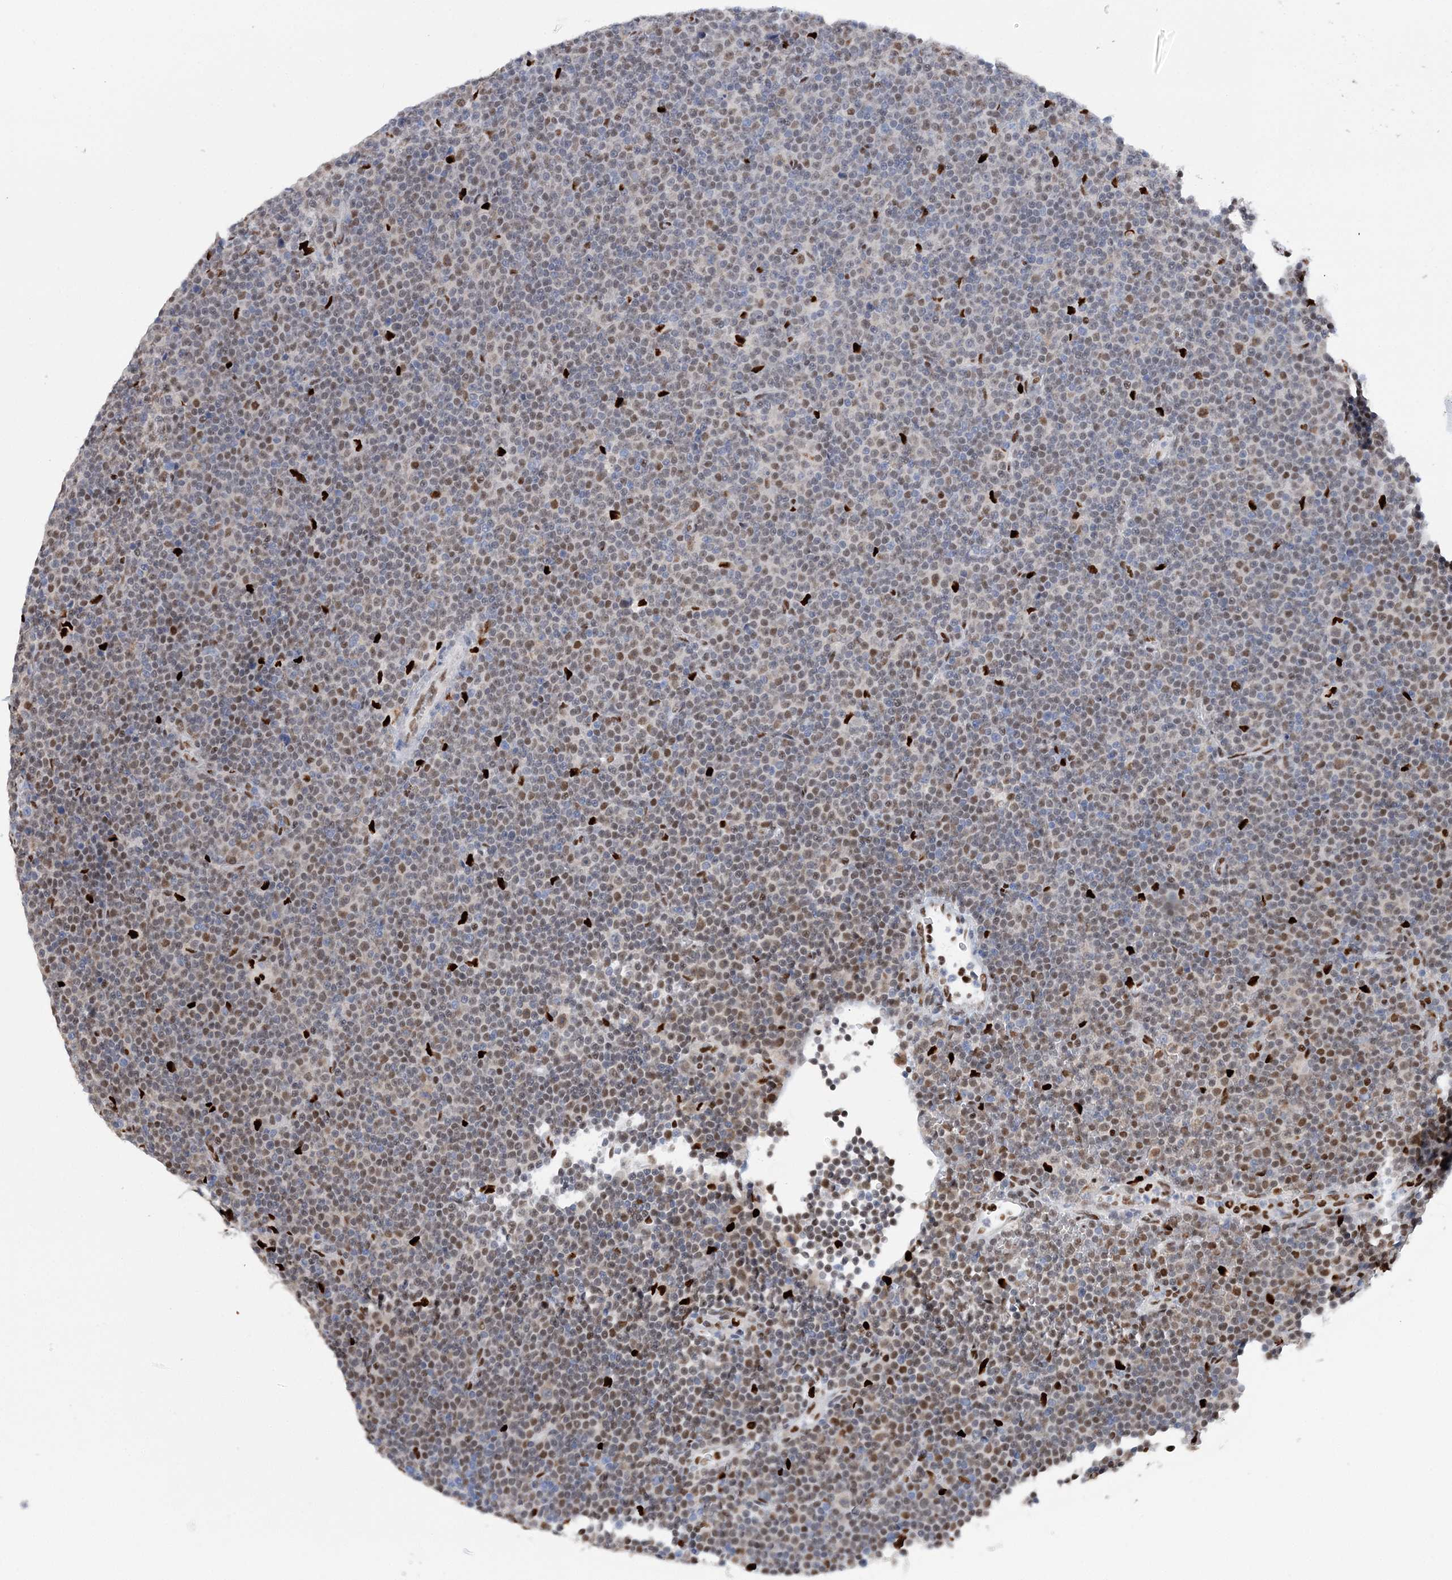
{"staining": {"intensity": "moderate", "quantity": "25%-75%", "location": "nuclear"}, "tissue": "lymphoma", "cell_type": "Tumor cells", "image_type": "cancer", "snomed": [{"axis": "morphology", "description": "Malignant lymphoma, non-Hodgkin's type, Low grade"}, {"axis": "topography", "description": "Lymph node"}], "caption": "Tumor cells exhibit moderate nuclear expression in about 25%-75% of cells in malignant lymphoma, non-Hodgkin's type (low-grade).", "gene": "NIT2", "patient": {"sex": "female", "age": 67}}